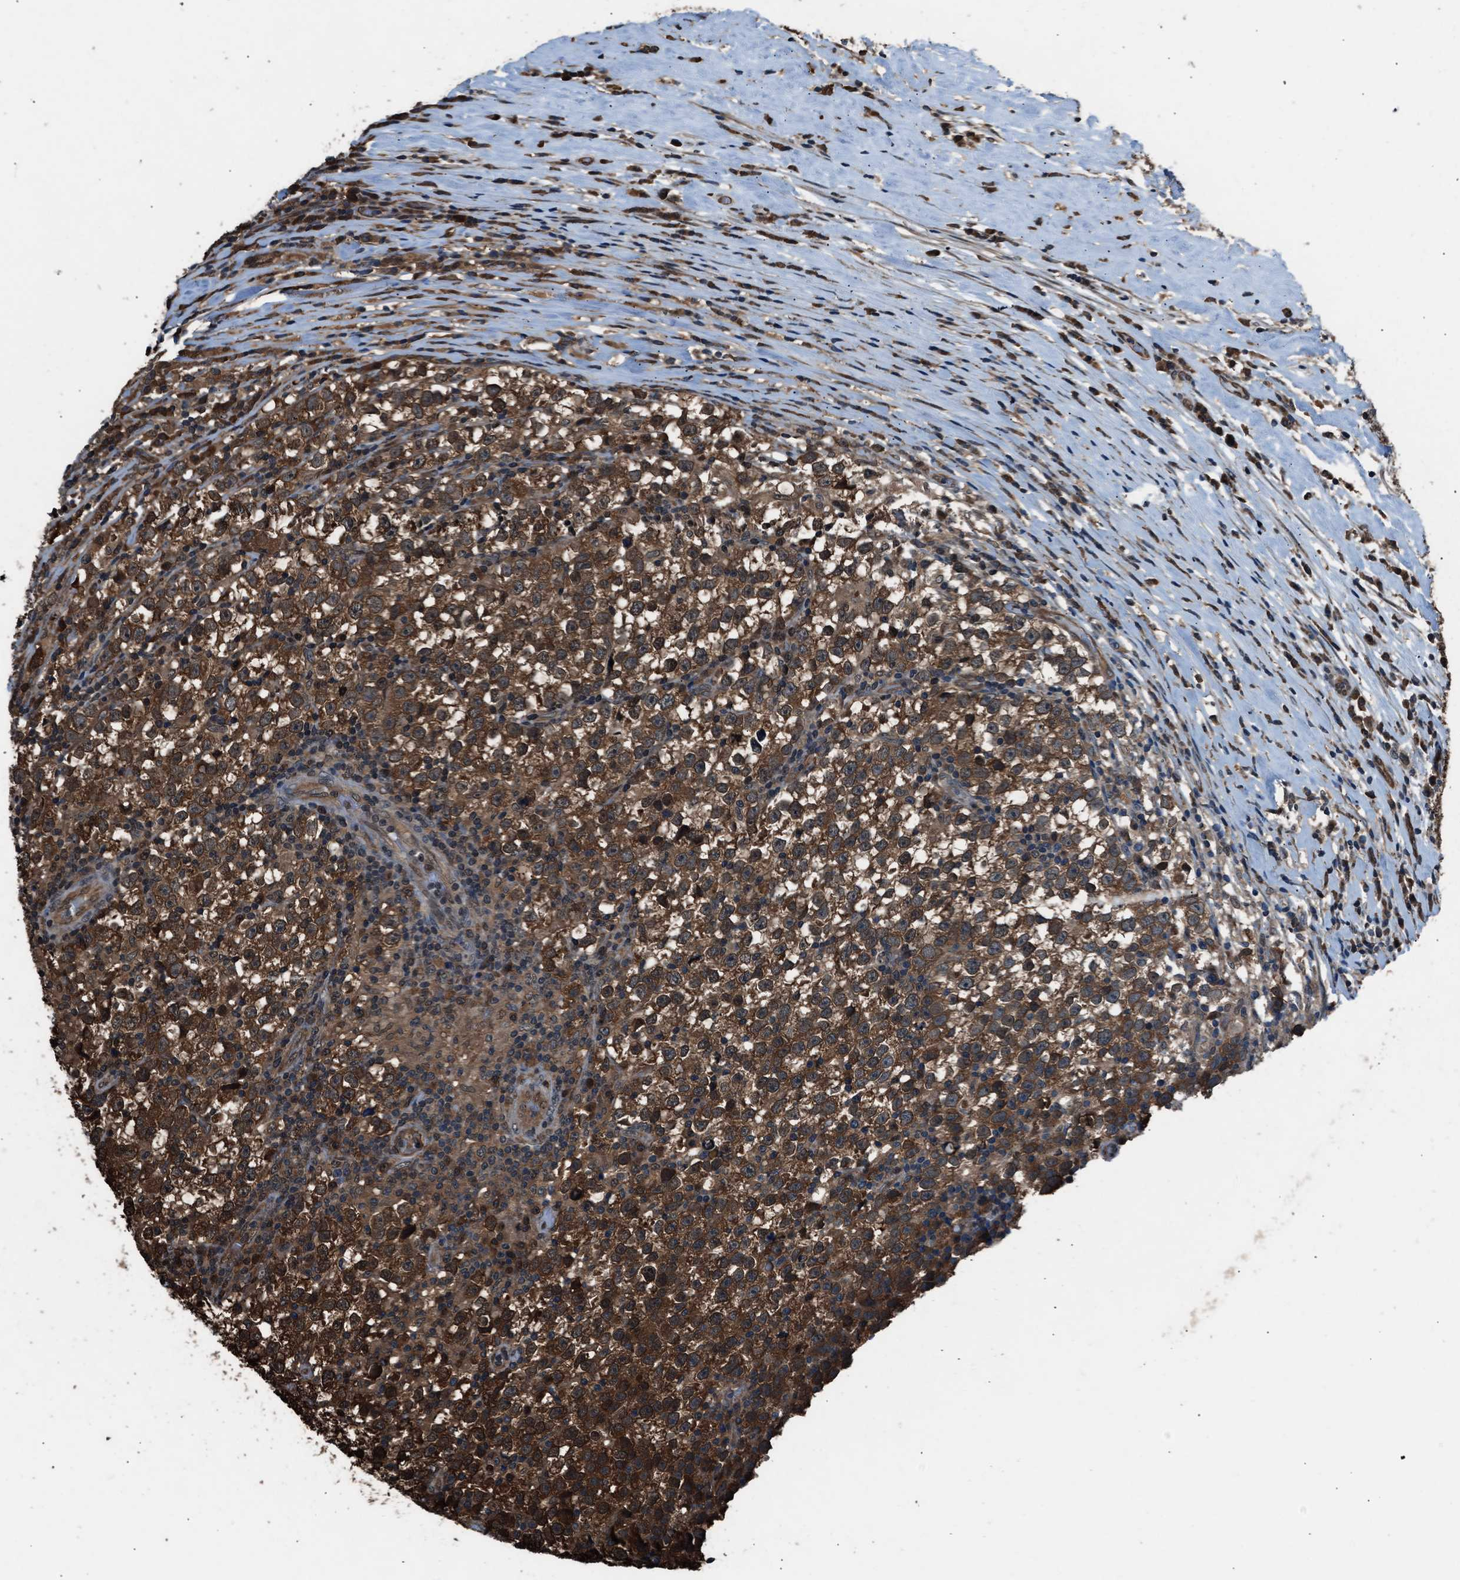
{"staining": {"intensity": "moderate", "quantity": ">75%", "location": "cytoplasmic/membranous,nuclear"}, "tissue": "testis cancer", "cell_type": "Tumor cells", "image_type": "cancer", "snomed": [{"axis": "morphology", "description": "Normal tissue, NOS"}, {"axis": "morphology", "description": "Seminoma, NOS"}, {"axis": "topography", "description": "Testis"}], "caption": "An immunohistochemistry (IHC) micrograph of tumor tissue is shown. Protein staining in brown labels moderate cytoplasmic/membranous and nuclear positivity in testis cancer (seminoma) within tumor cells. (brown staining indicates protein expression, while blue staining denotes nuclei).", "gene": "YWHAG", "patient": {"sex": "male", "age": 43}}